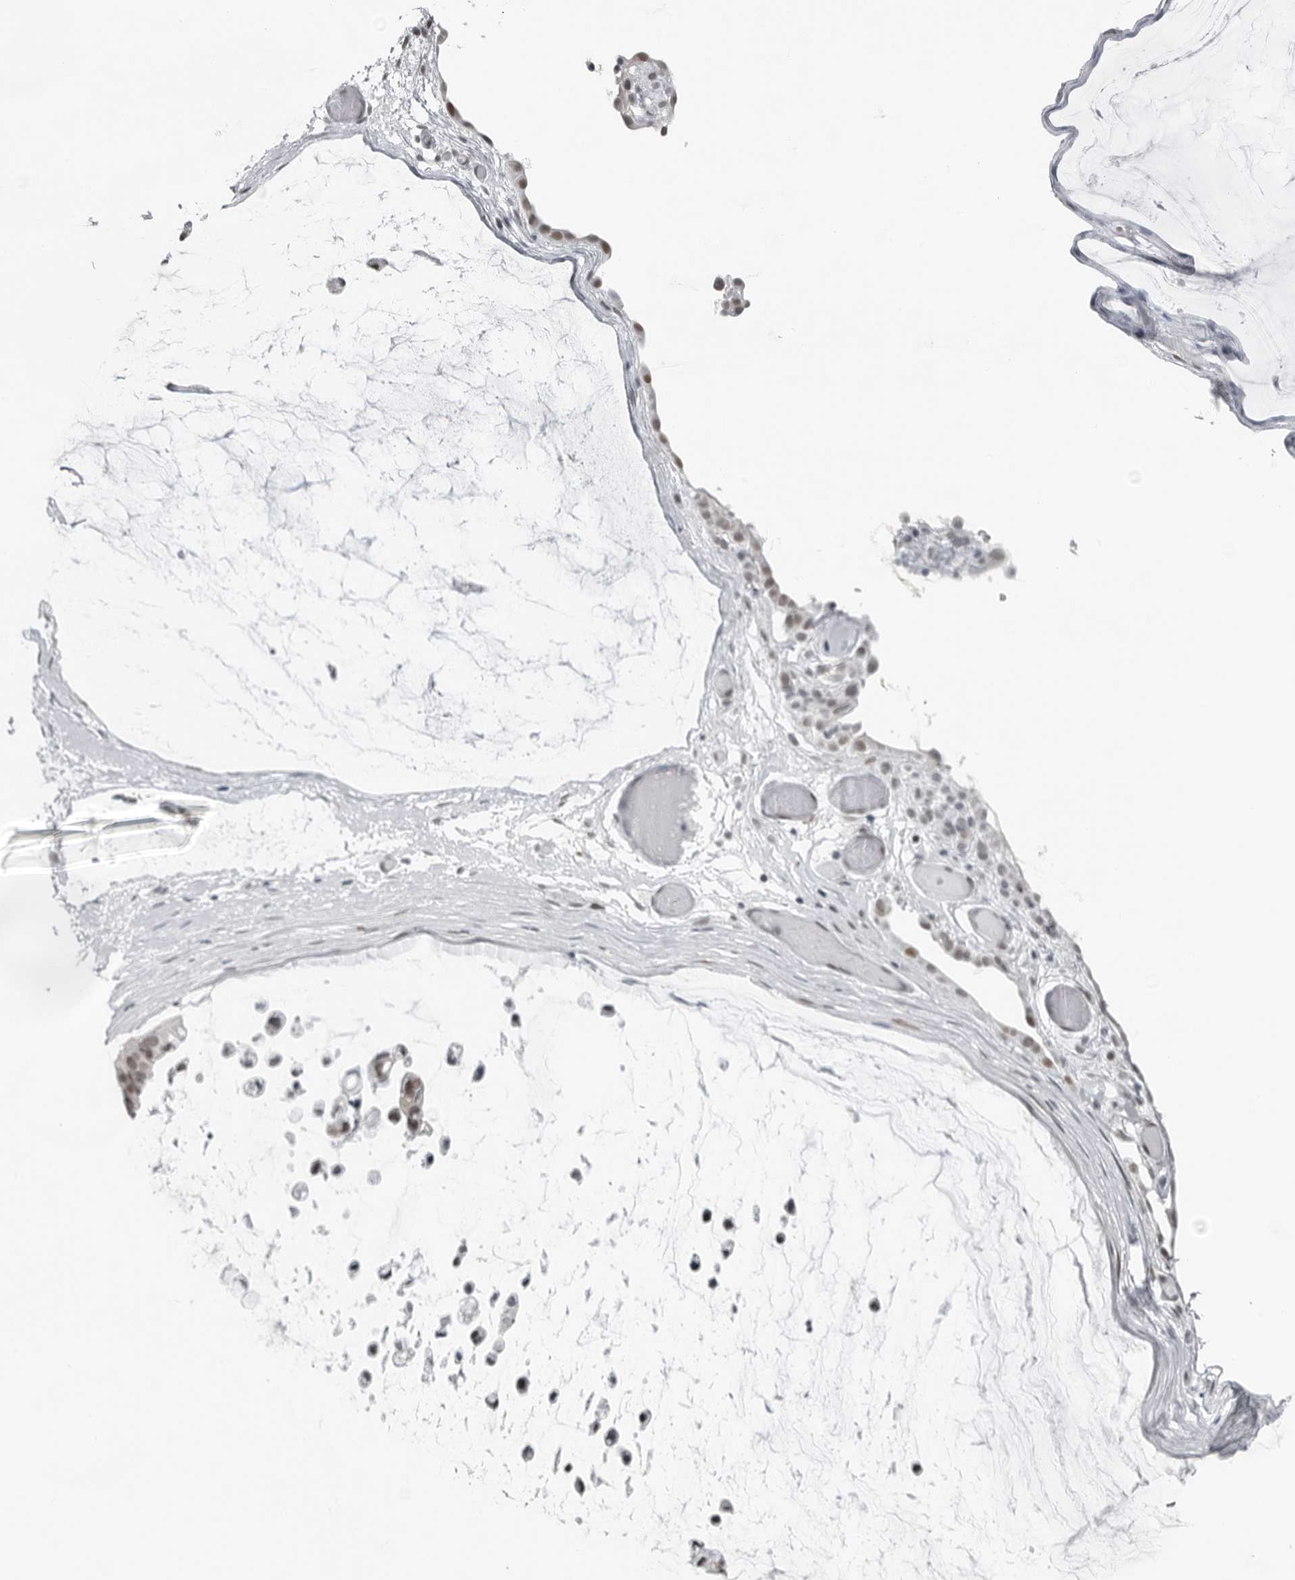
{"staining": {"intensity": "moderate", "quantity": "<25%", "location": "nuclear"}, "tissue": "ovarian cancer", "cell_type": "Tumor cells", "image_type": "cancer", "snomed": [{"axis": "morphology", "description": "Cystadenocarcinoma, mucinous, NOS"}, {"axis": "topography", "description": "Ovary"}], "caption": "Immunohistochemical staining of ovarian cancer exhibits low levels of moderate nuclear positivity in about <25% of tumor cells.", "gene": "PPP1R42", "patient": {"sex": "female", "age": 39}}